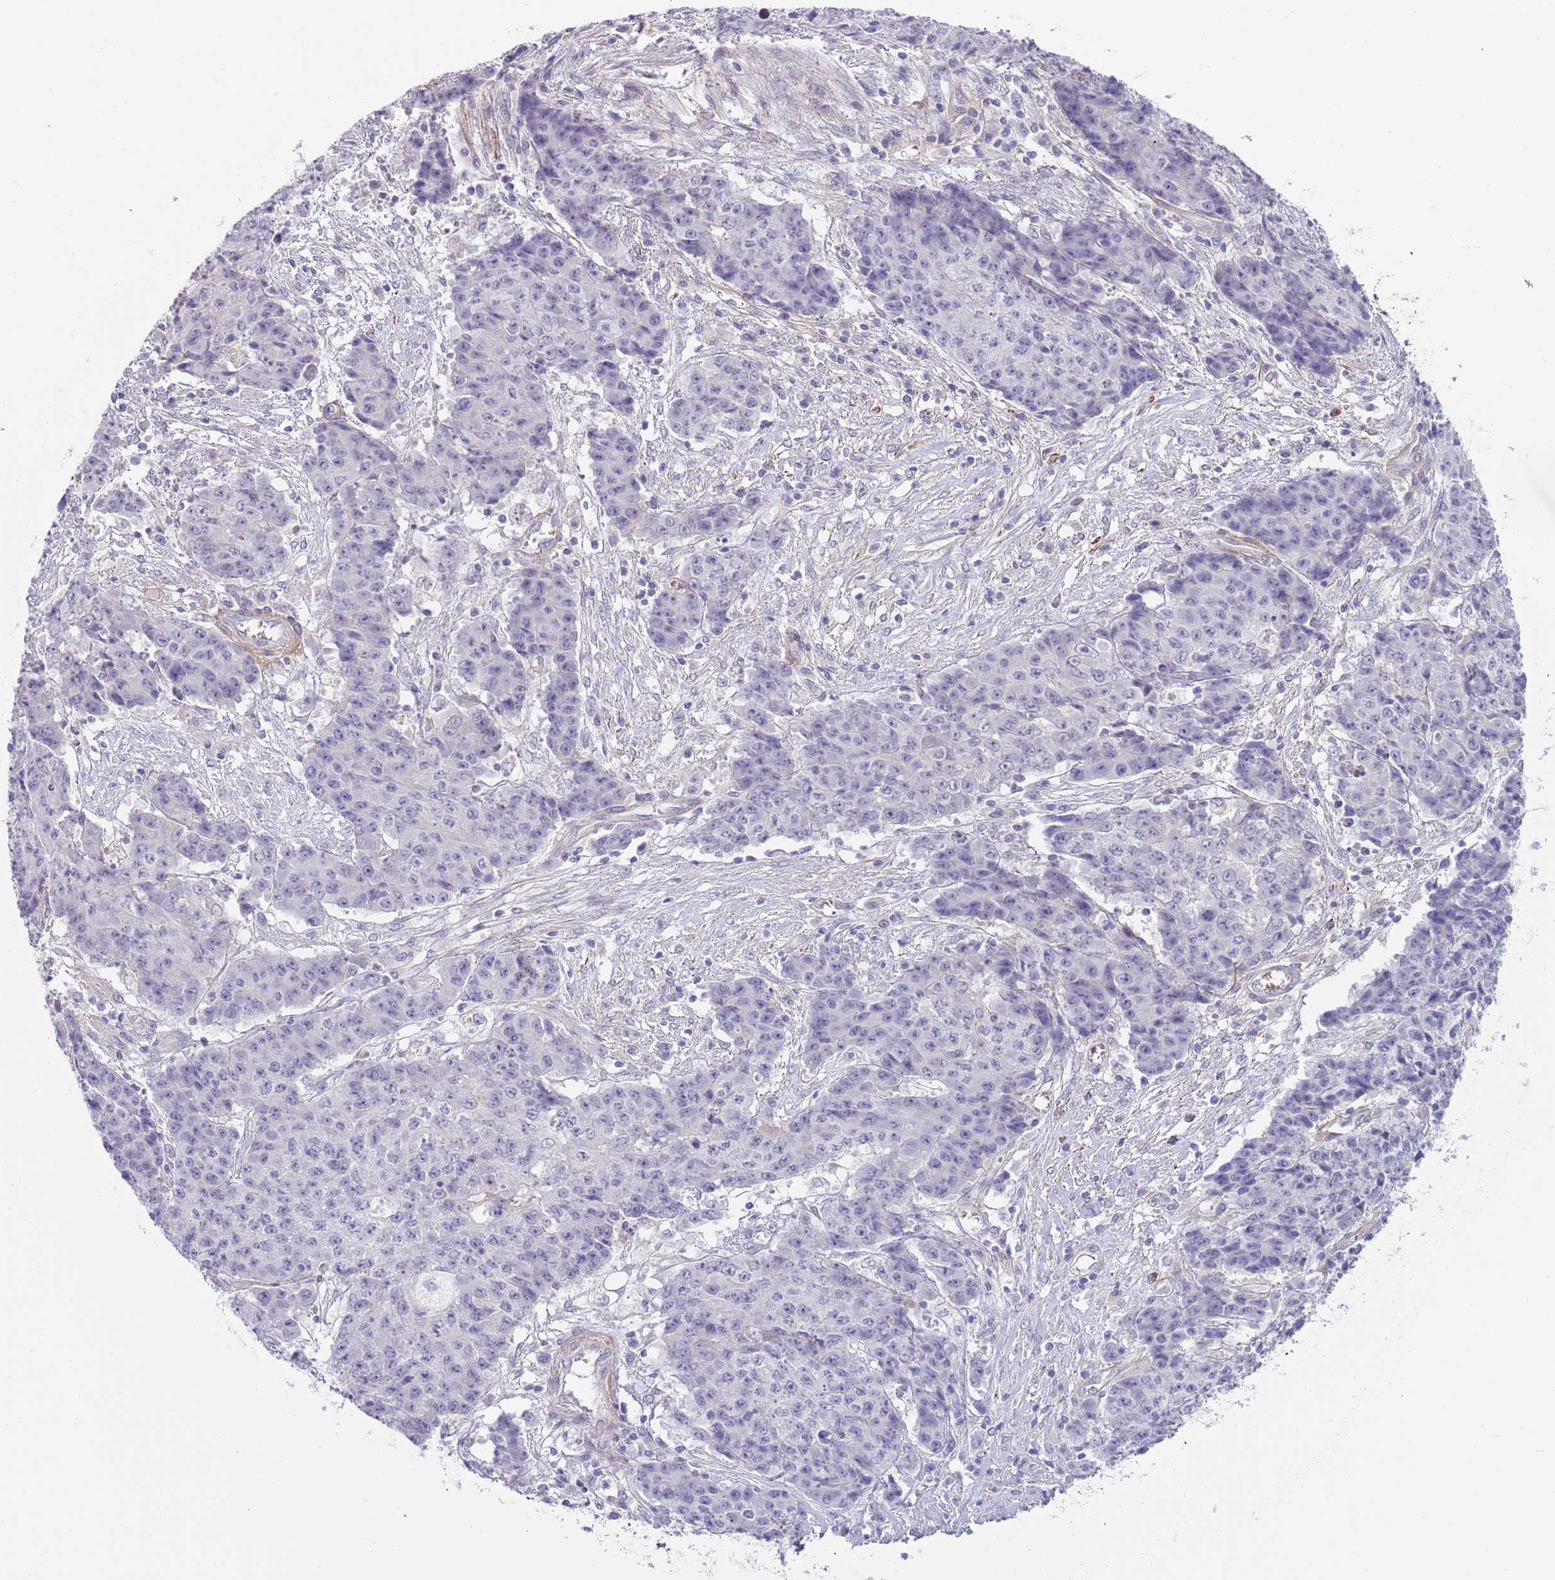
{"staining": {"intensity": "negative", "quantity": "none", "location": "none"}, "tissue": "ovarian cancer", "cell_type": "Tumor cells", "image_type": "cancer", "snomed": [{"axis": "morphology", "description": "Carcinoma, endometroid"}, {"axis": "topography", "description": "Ovary"}], "caption": "There is no significant expression in tumor cells of ovarian endometroid carcinoma.", "gene": "TINAGL1", "patient": {"sex": "female", "age": 42}}